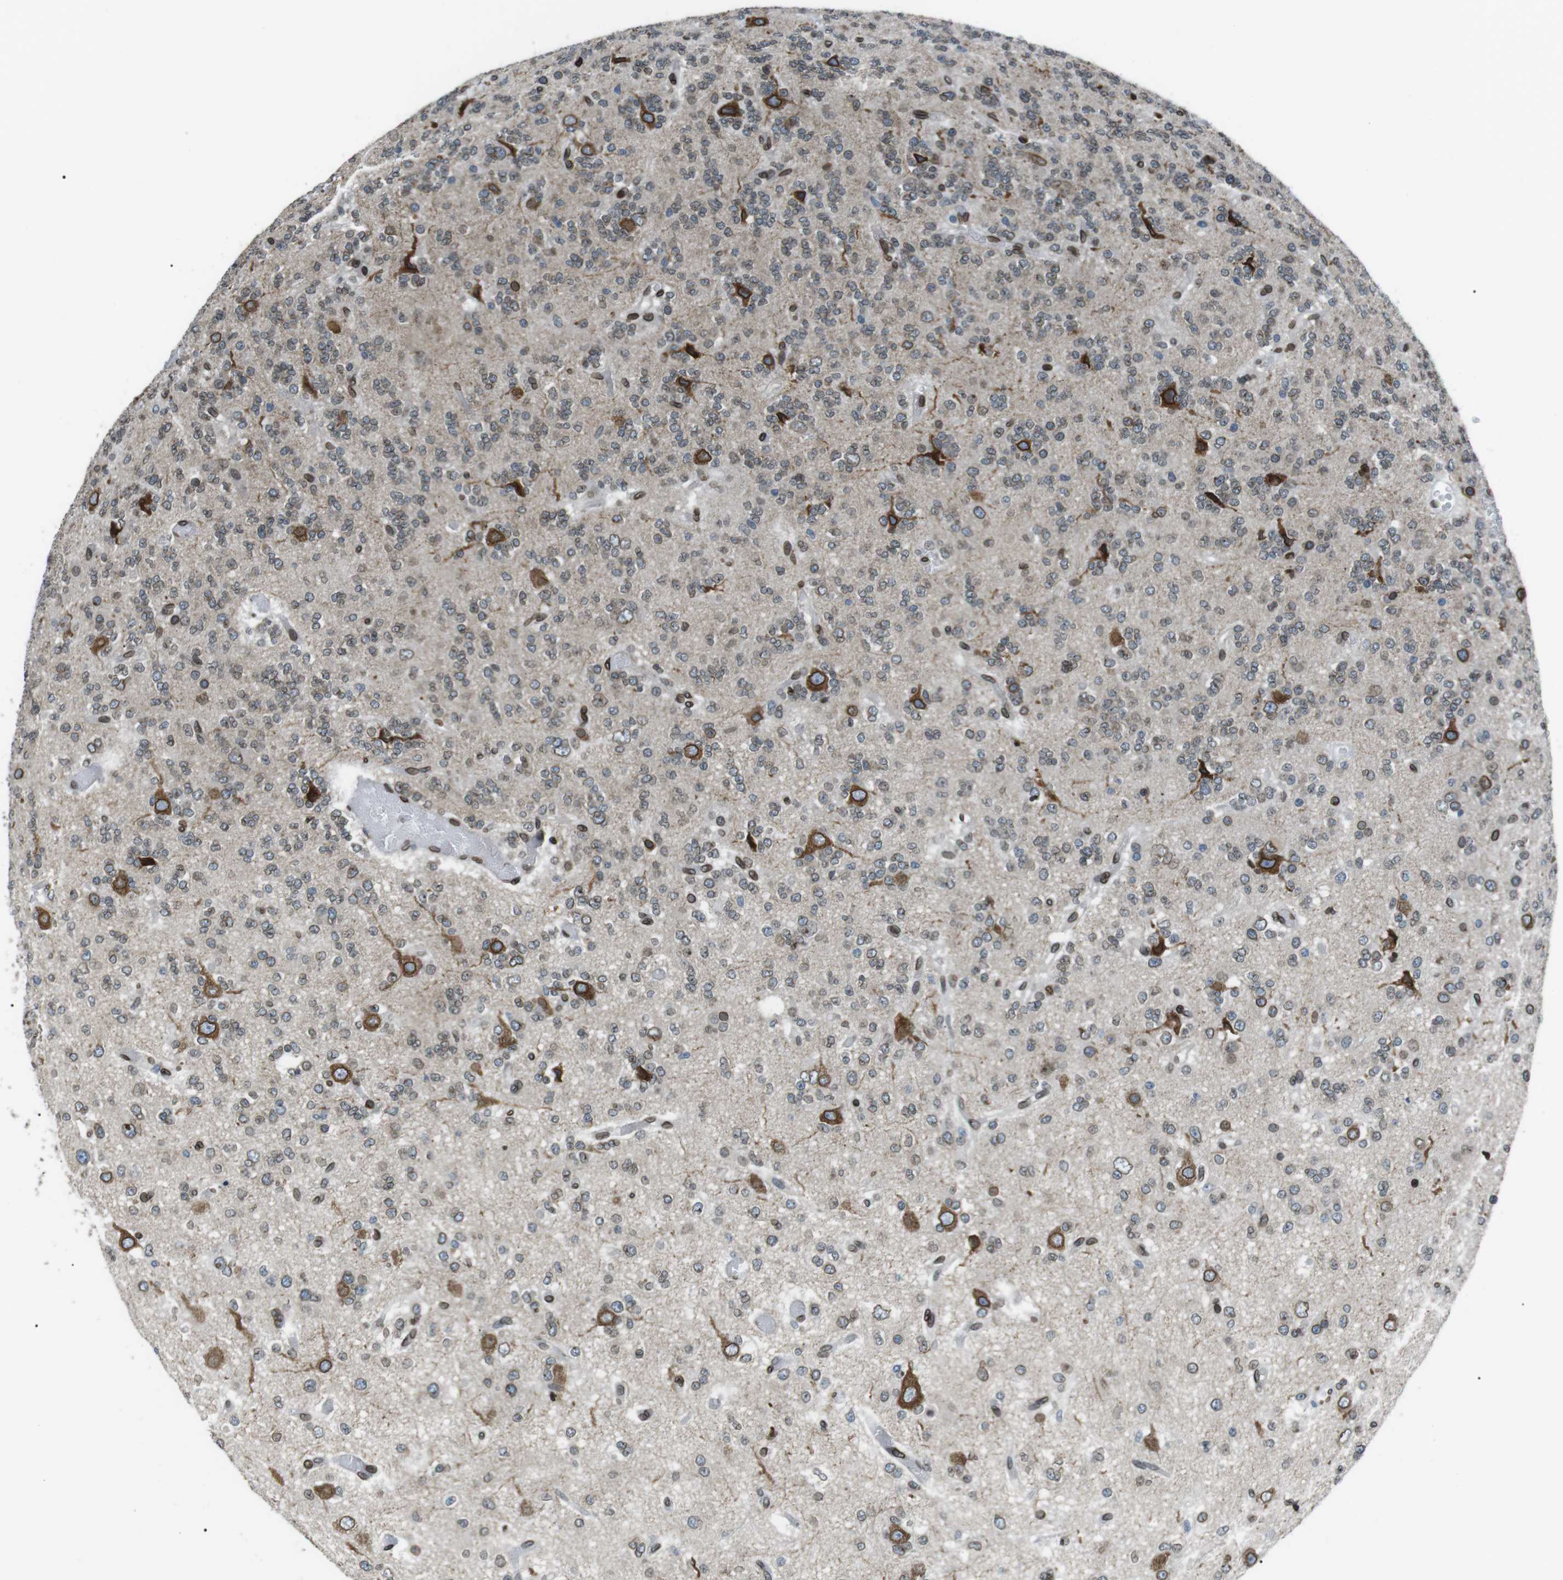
{"staining": {"intensity": "moderate", "quantity": "25%-75%", "location": "cytoplasmic/membranous,nuclear"}, "tissue": "glioma", "cell_type": "Tumor cells", "image_type": "cancer", "snomed": [{"axis": "morphology", "description": "Glioma, malignant, Low grade"}, {"axis": "topography", "description": "Brain"}], "caption": "Protein analysis of malignant low-grade glioma tissue reveals moderate cytoplasmic/membranous and nuclear expression in approximately 25%-75% of tumor cells.", "gene": "TMX4", "patient": {"sex": "male", "age": 38}}